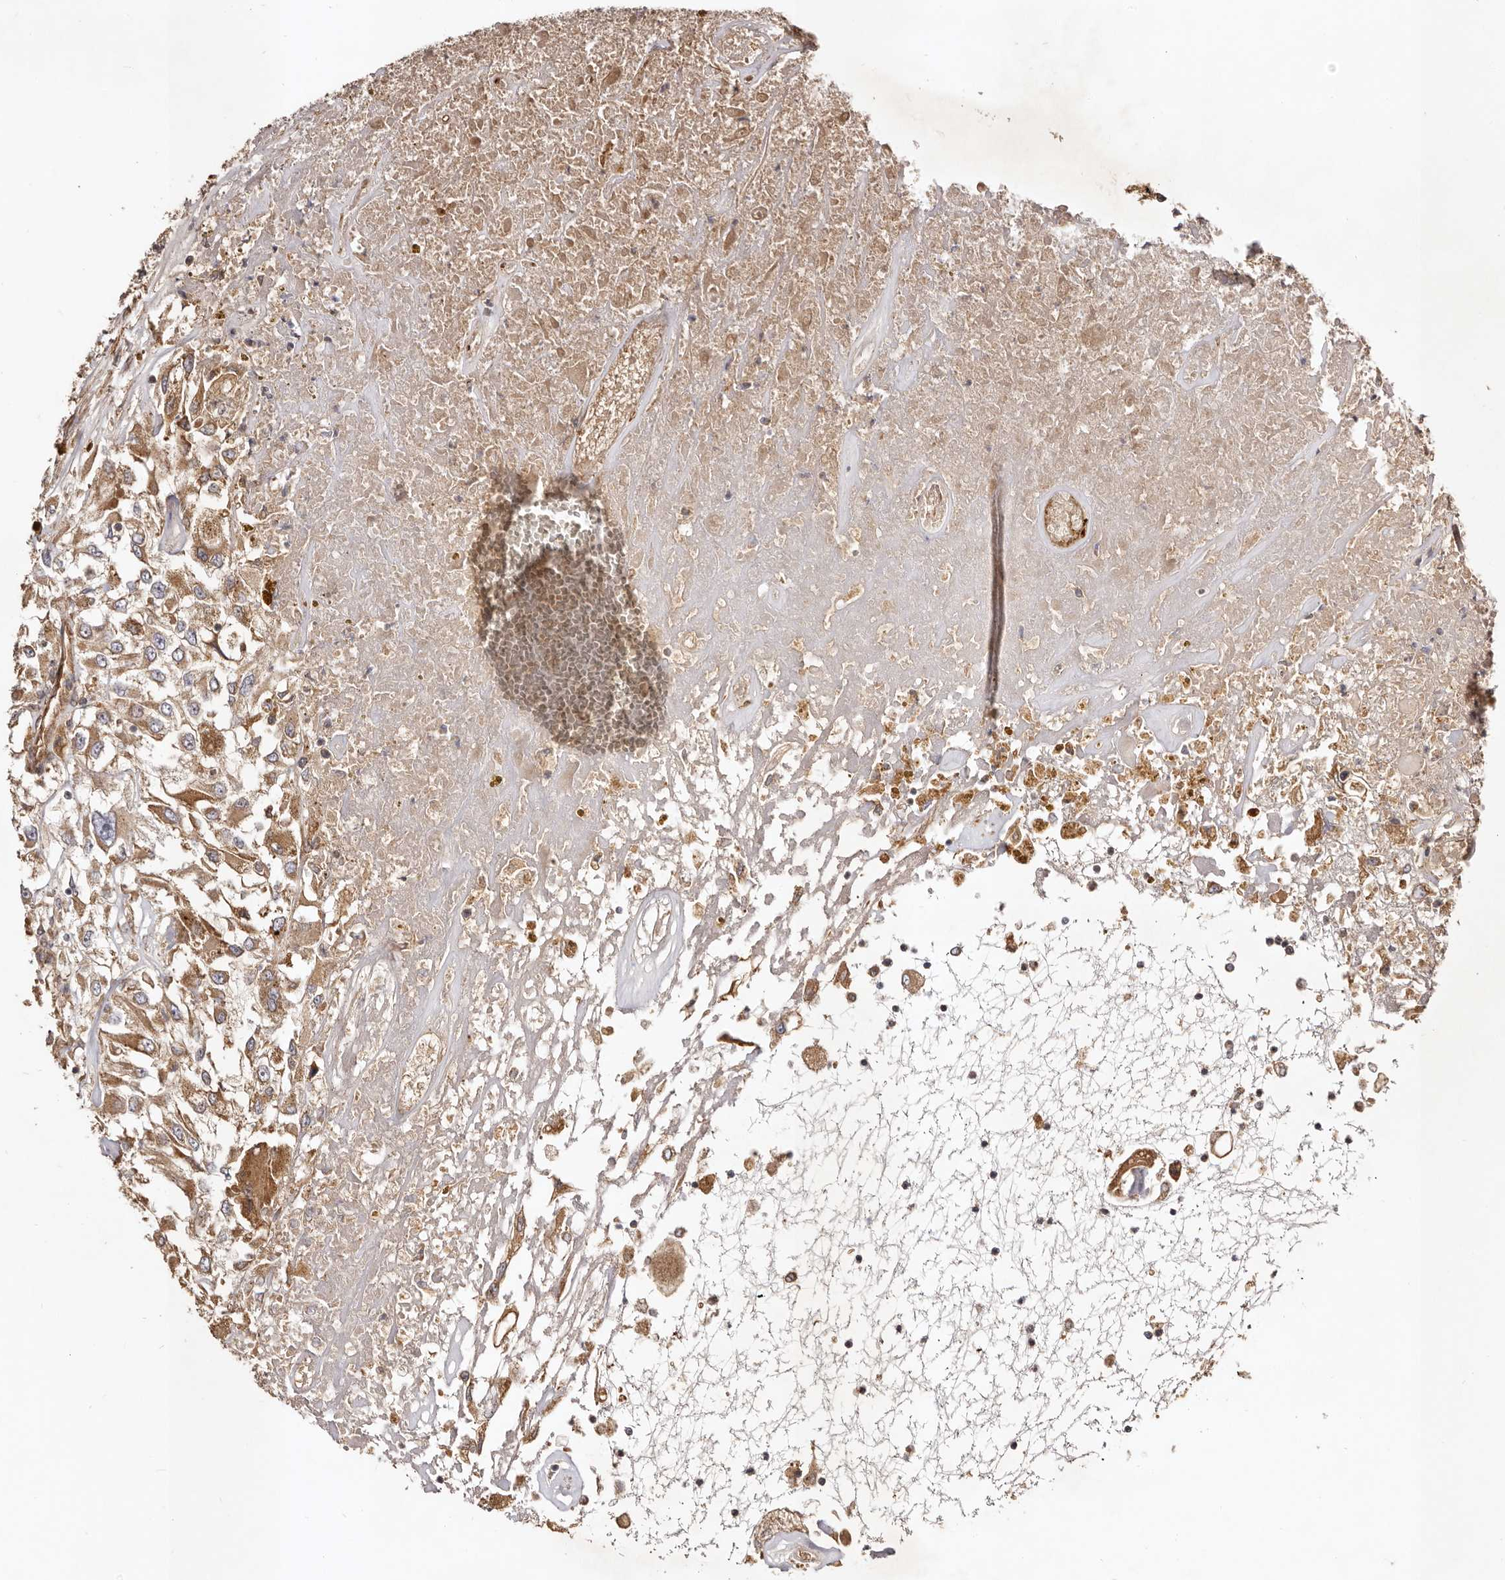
{"staining": {"intensity": "moderate", "quantity": ">75%", "location": "cytoplasmic/membranous"}, "tissue": "renal cancer", "cell_type": "Tumor cells", "image_type": "cancer", "snomed": [{"axis": "morphology", "description": "Adenocarcinoma, NOS"}, {"axis": "topography", "description": "Kidney"}], "caption": "Adenocarcinoma (renal) was stained to show a protein in brown. There is medium levels of moderate cytoplasmic/membranous staining in approximately >75% of tumor cells.", "gene": "ADAMTS9", "patient": {"sex": "female", "age": 52}}